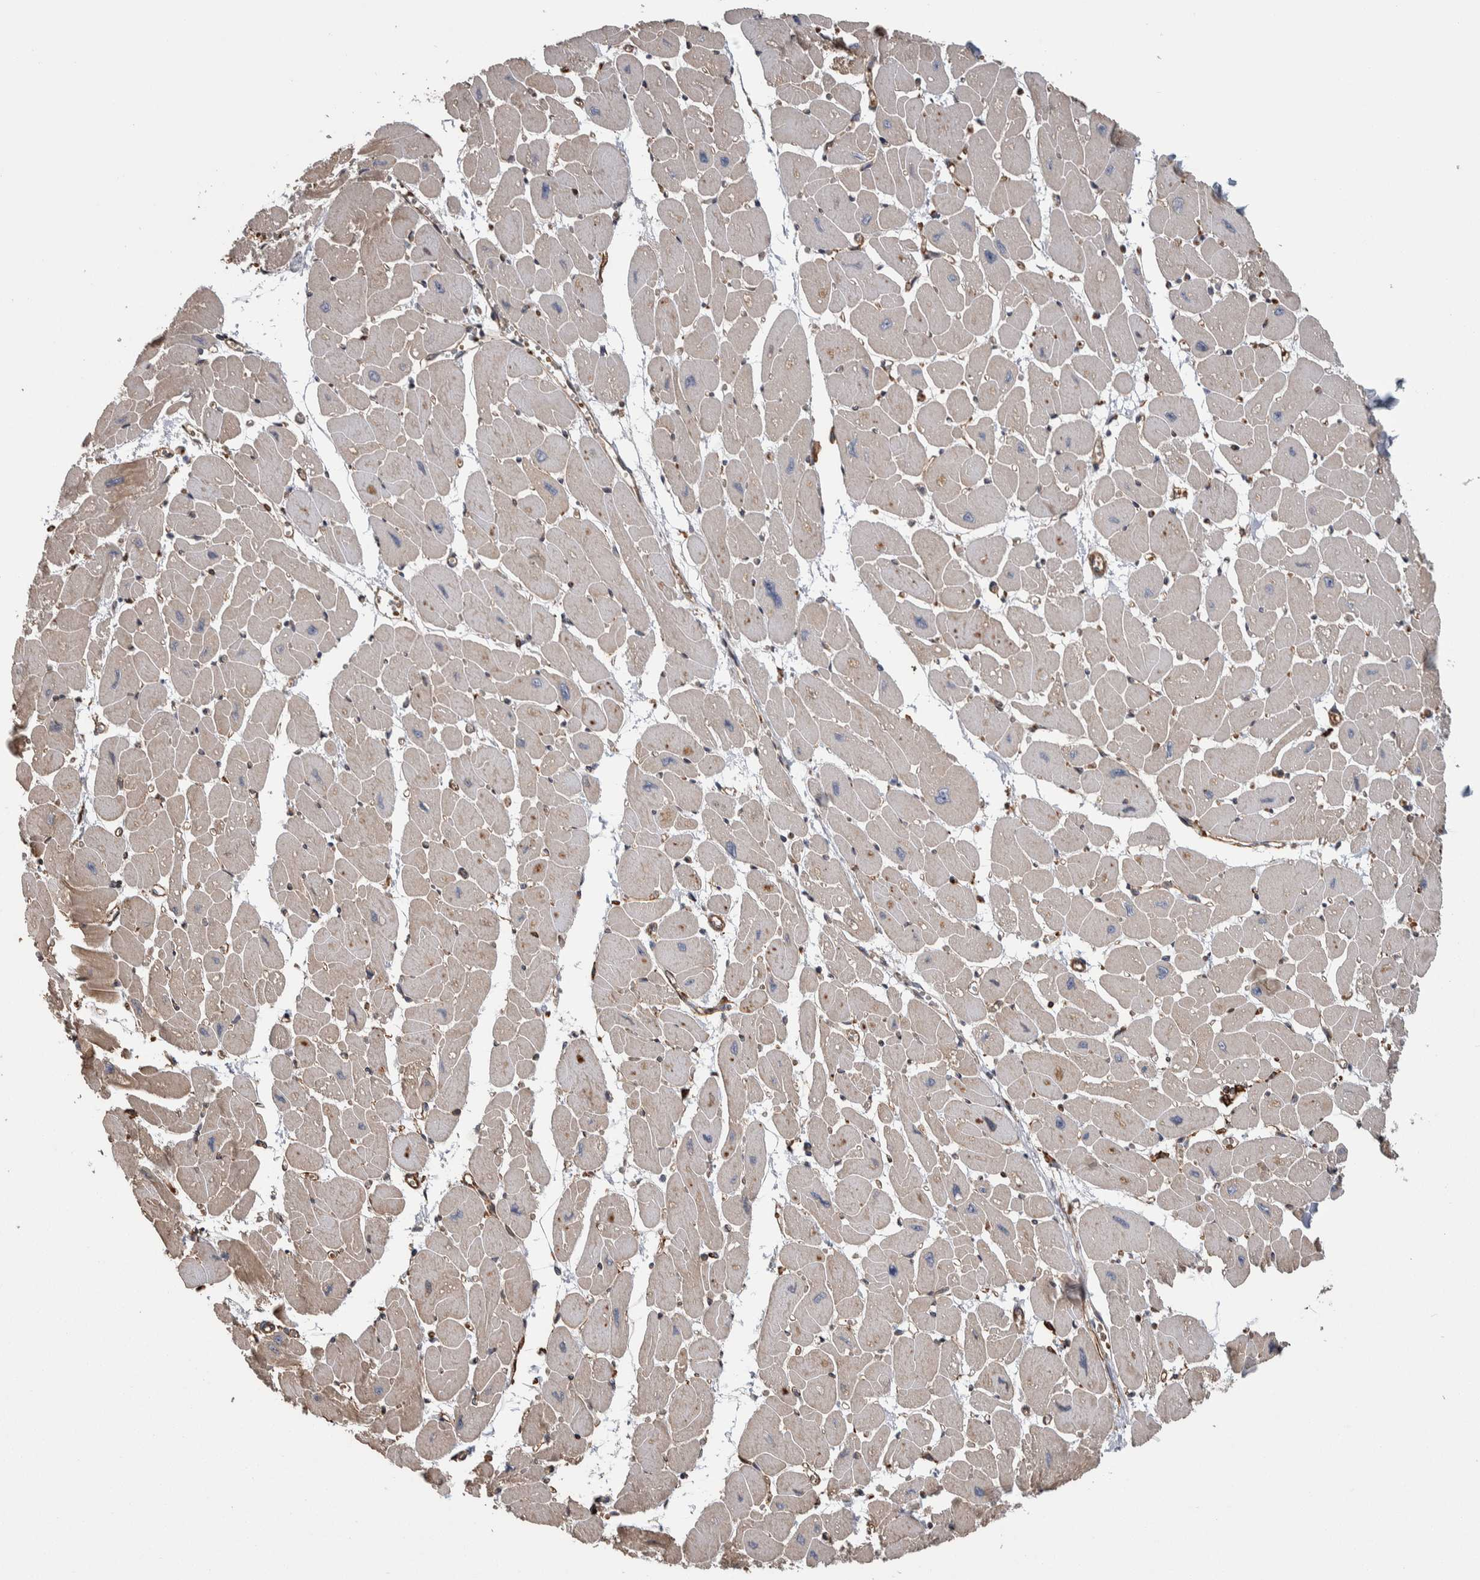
{"staining": {"intensity": "weak", "quantity": "<25%", "location": "cytoplasmic/membranous"}, "tissue": "heart muscle", "cell_type": "Cardiomyocytes", "image_type": "normal", "snomed": [{"axis": "morphology", "description": "Normal tissue, NOS"}, {"axis": "topography", "description": "Heart"}], "caption": "Image shows no protein staining in cardiomyocytes of unremarkable heart muscle. The staining is performed using DAB (3,3'-diaminobenzidine) brown chromogen with nuclei counter-stained in using hematoxylin.", "gene": "ENPP2", "patient": {"sex": "female", "age": 54}}